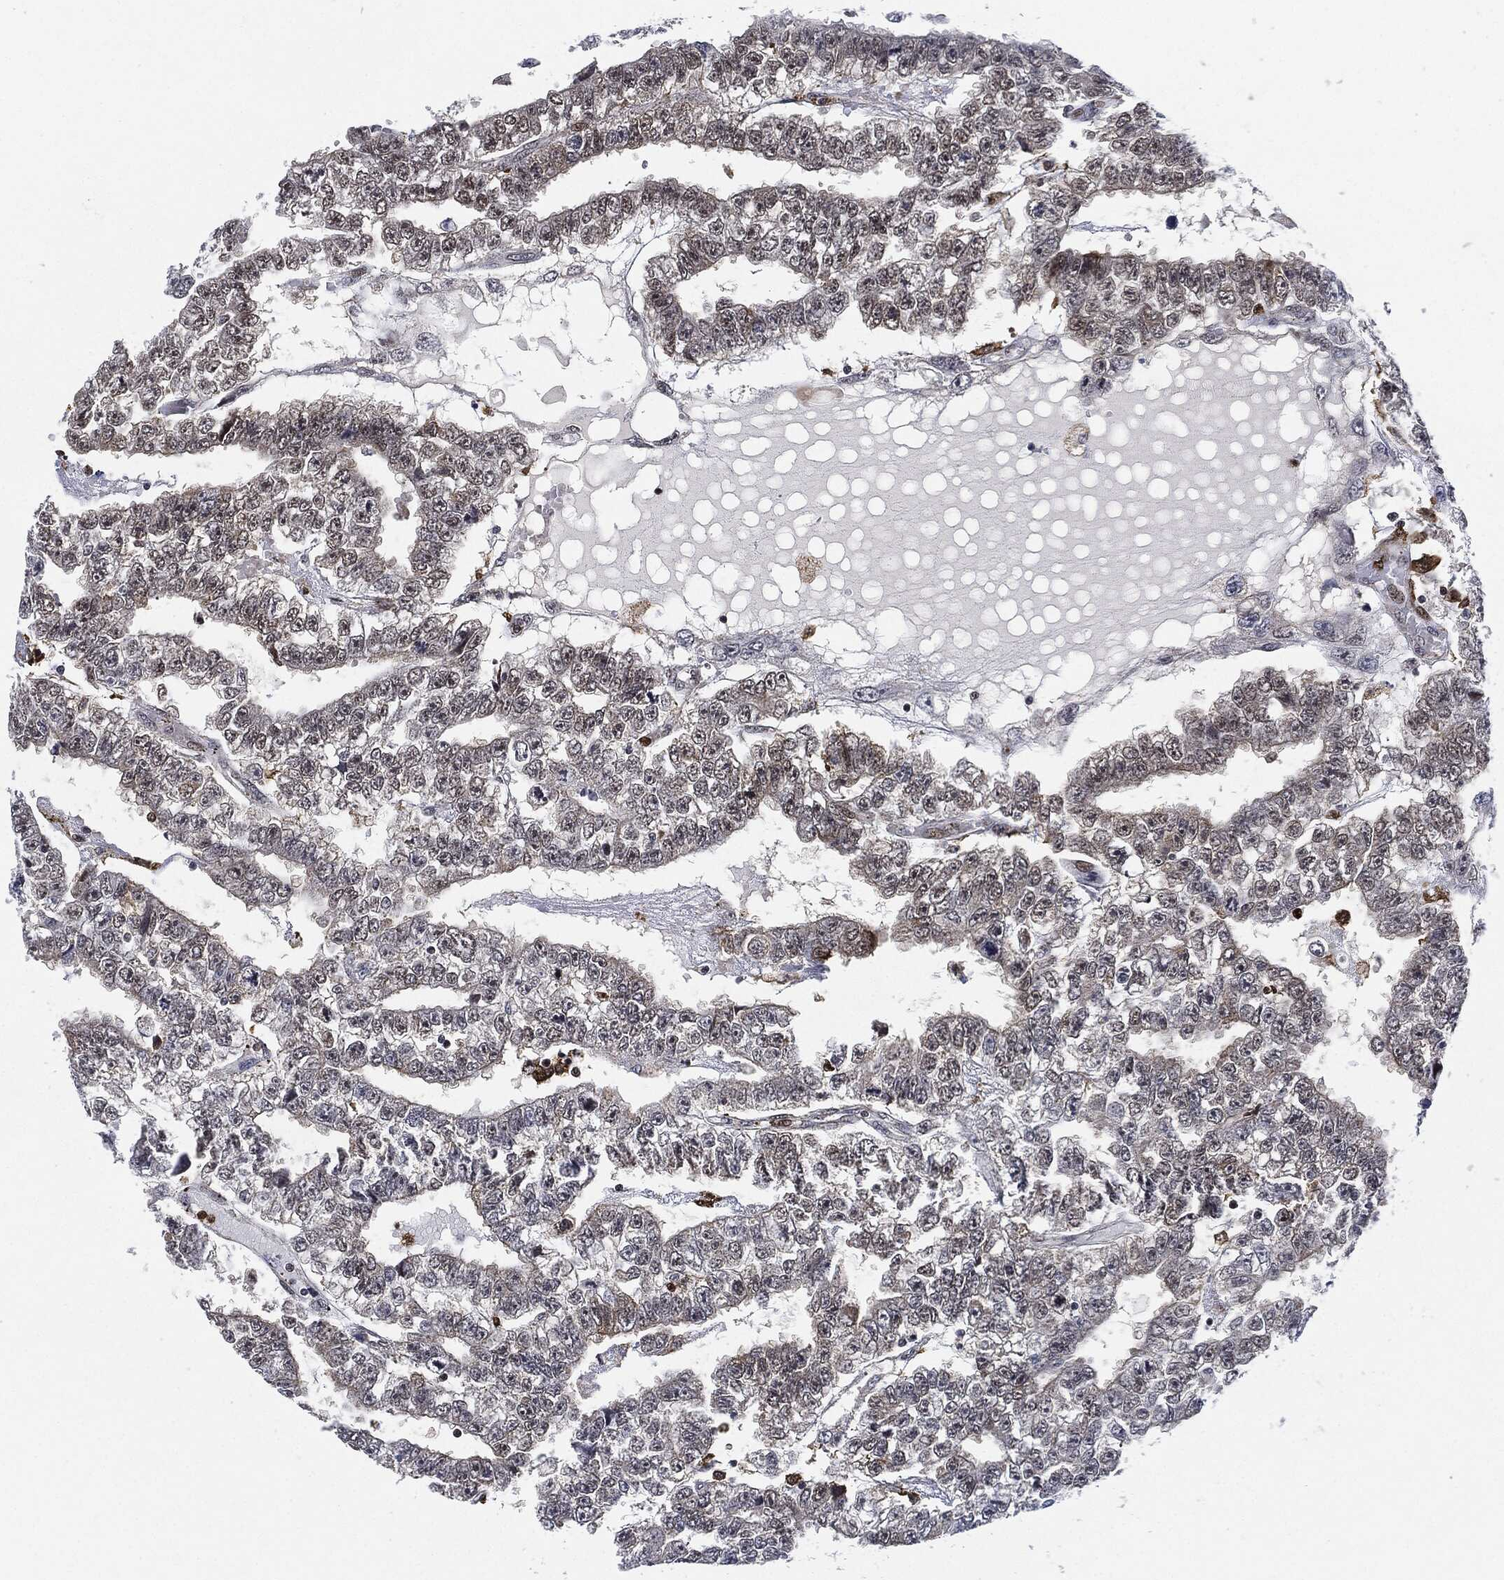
{"staining": {"intensity": "negative", "quantity": "none", "location": "none"}, "tissue": "testis cancer", "cell_type": "Tumor cells", "image_type": "cancer", "snomed": [{"axis": "morphology", "description": "Carcinoma, Embryonal, NOS"}, {"axis": "topography", "description": "Testis"}], "caption": "Immunohistochemistry (IHC) of human embryonal carcinoma (testis) demonstrates no expression in tumor cells.", "gene": "NANOS3", "patient": {"sex": "male", "age": 25}}